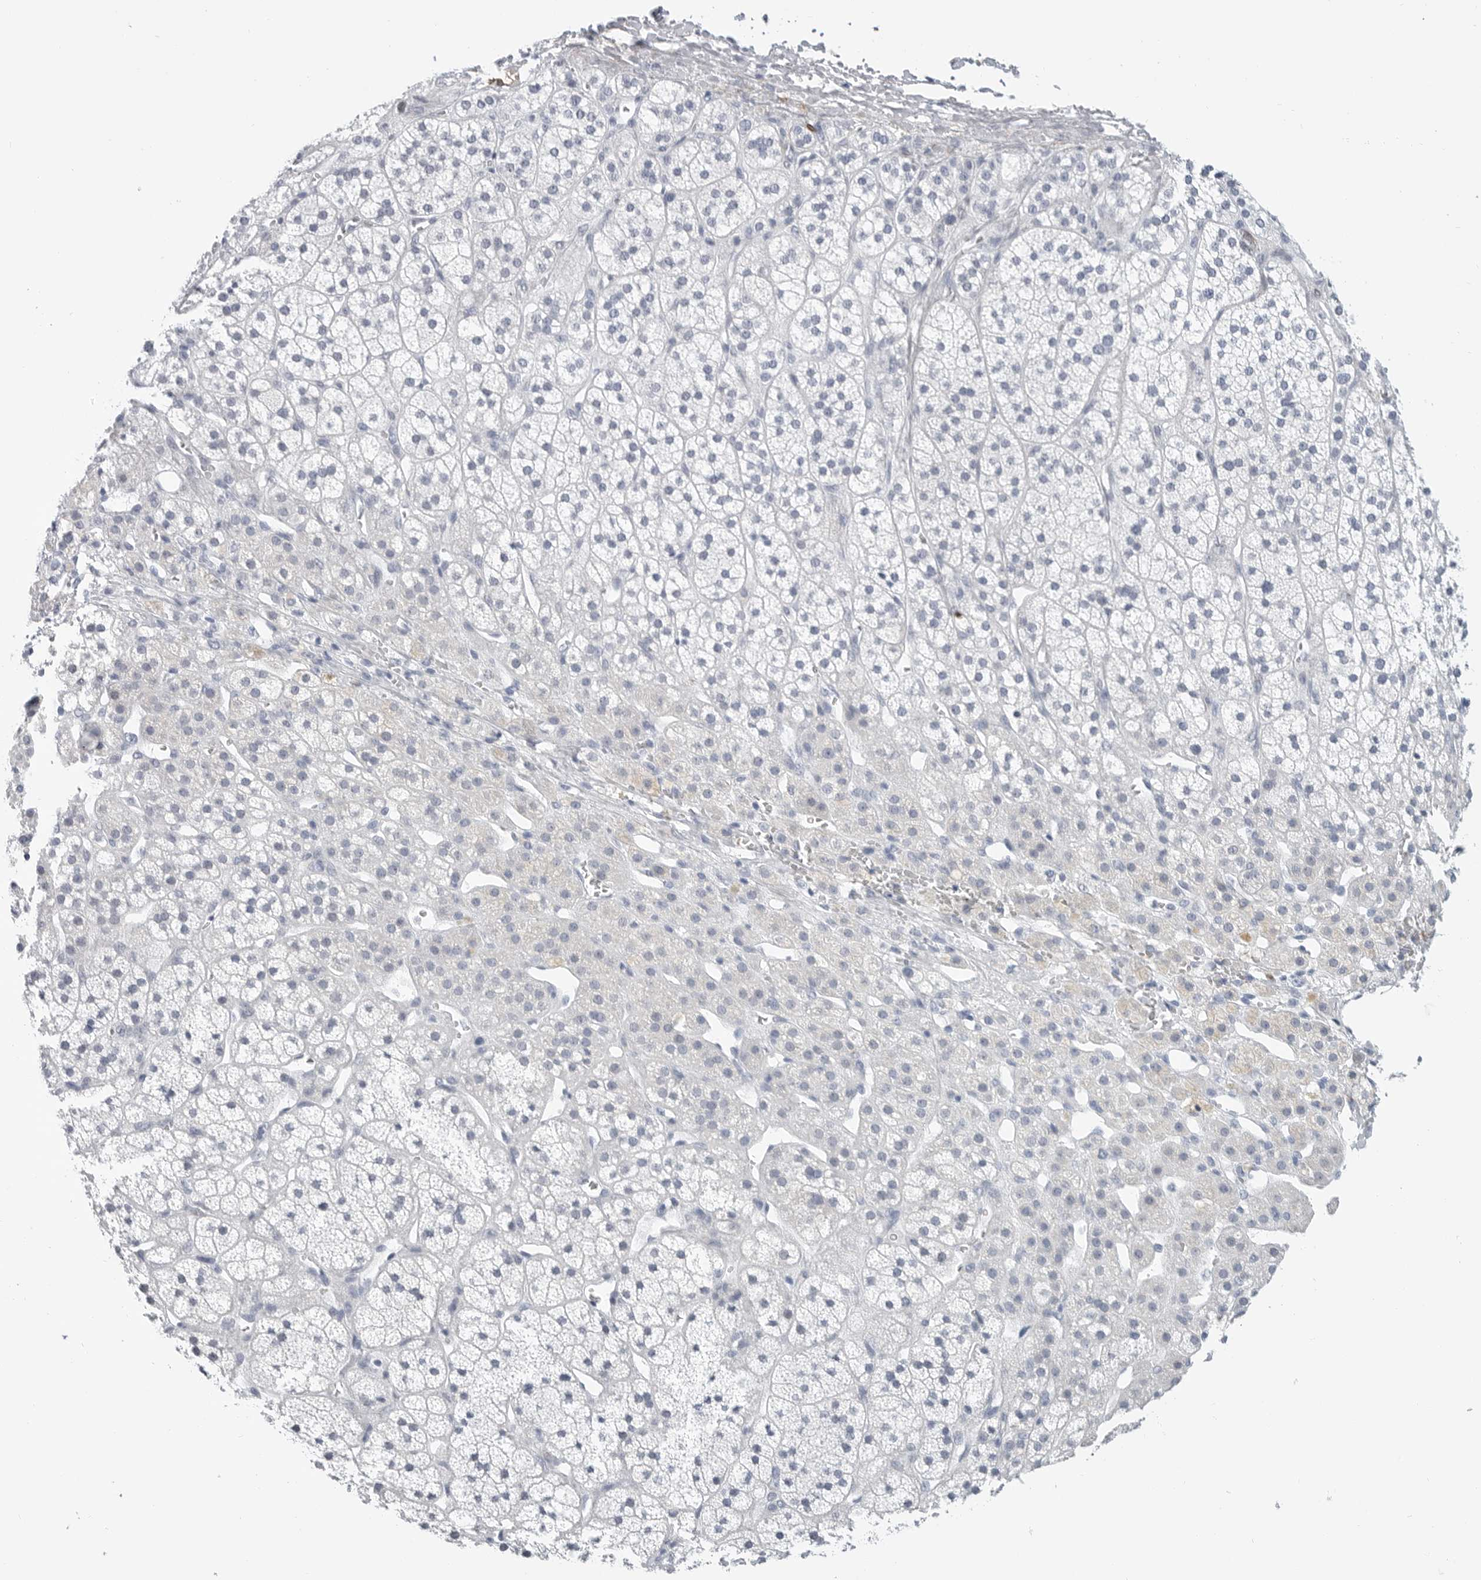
{"staining": {"intensity": "negative", "quantity": "none", "location": "none"}, "tissue": "adrenal gland", "cell_type": "Glandular cells", "image_type": "normal", "snomed": [{"axis": "morphology", "description": "Normal tissue, NOS"}, {"axis": "topography", "description": "Adrenal gland"}], "caption": "Photomicrograph shows no significant protein staining in glandular cells of benign adrenal gland. The staining was performed using DAB (3,3'-diaminobenzidine) to visualize the protein expression in brown, while the nuclei were stained in blue with hematoxylin (Magnification: 20x).", "gene": "PLN", "patient": {"sex": "male", "age": 56}}